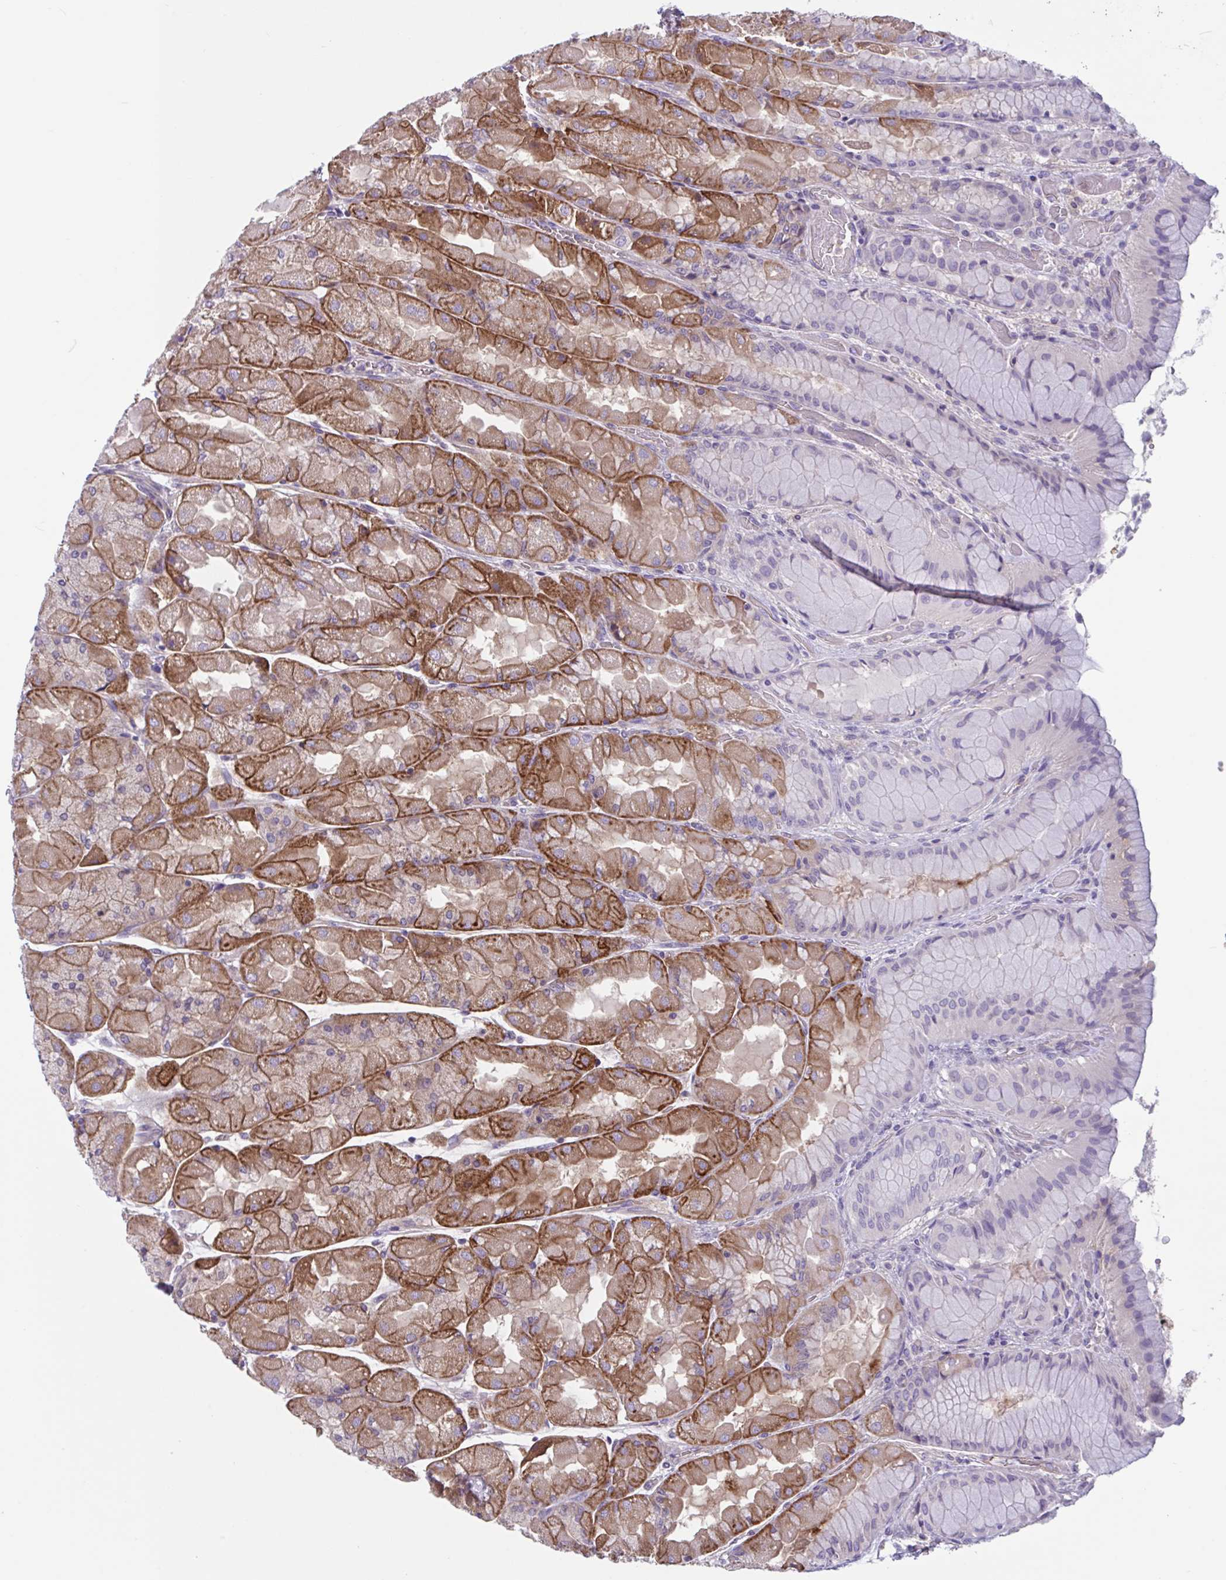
{"staining": {"intensity": "strong", "quantity": "25%-75%", "location": "cytoplasmic/membranous"}, "tissue": "stomach", "cell_type": "Glandular cells", "image_type": "normal", "snomed": [{"axis": "morphology", "description": "Normal tissue, NOS"}, {"axis": "topography", "description": "Stomach"}], "caption": "Glandular cells exhibit strong cytoplasmic/membranous positivity in about 25%-75% of cells in unremarkable stomach. (brown staining indicates protein expression, while blue staining denotes nuclei).", "gene": "TTC7B", "patient": {"sex": "female", "age": 61}}